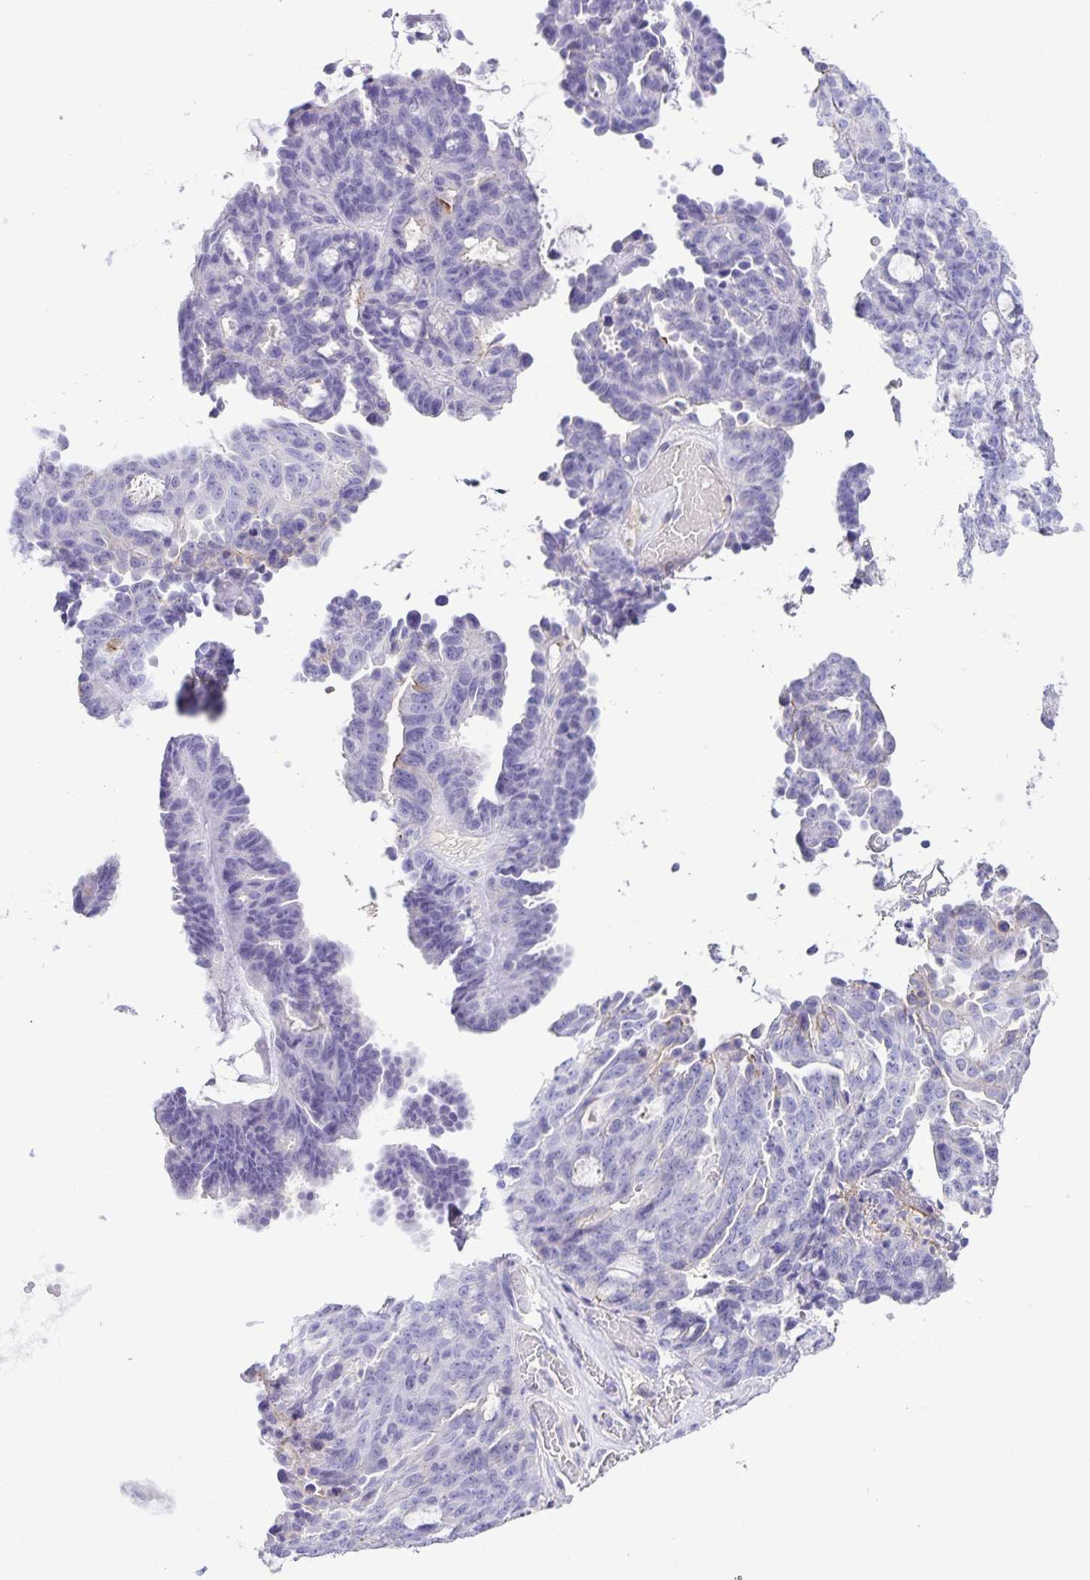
{"staining": {"intensity": "negative", "quantity": "none", "location": "none"}, "tissue": "ovarian cancer", "cell_type": "Tumor cells", "image_type": "cancer", "snomed": [{"axis": "morphology", "description": "Cystadenocarcinoma, serous, NOS"}, {"axis": "topography", "description": "Ovary"}], "caption": "Immunohistochemistry photomicrograph of neoplastic tissue: human ovarian cancer (serous cystadenocarcinoma) stained with DAB exhibits no significant protein staining in tumor cells.", "gene": "UBQLN3", "patient": {"sex": "female", "age": 71}}